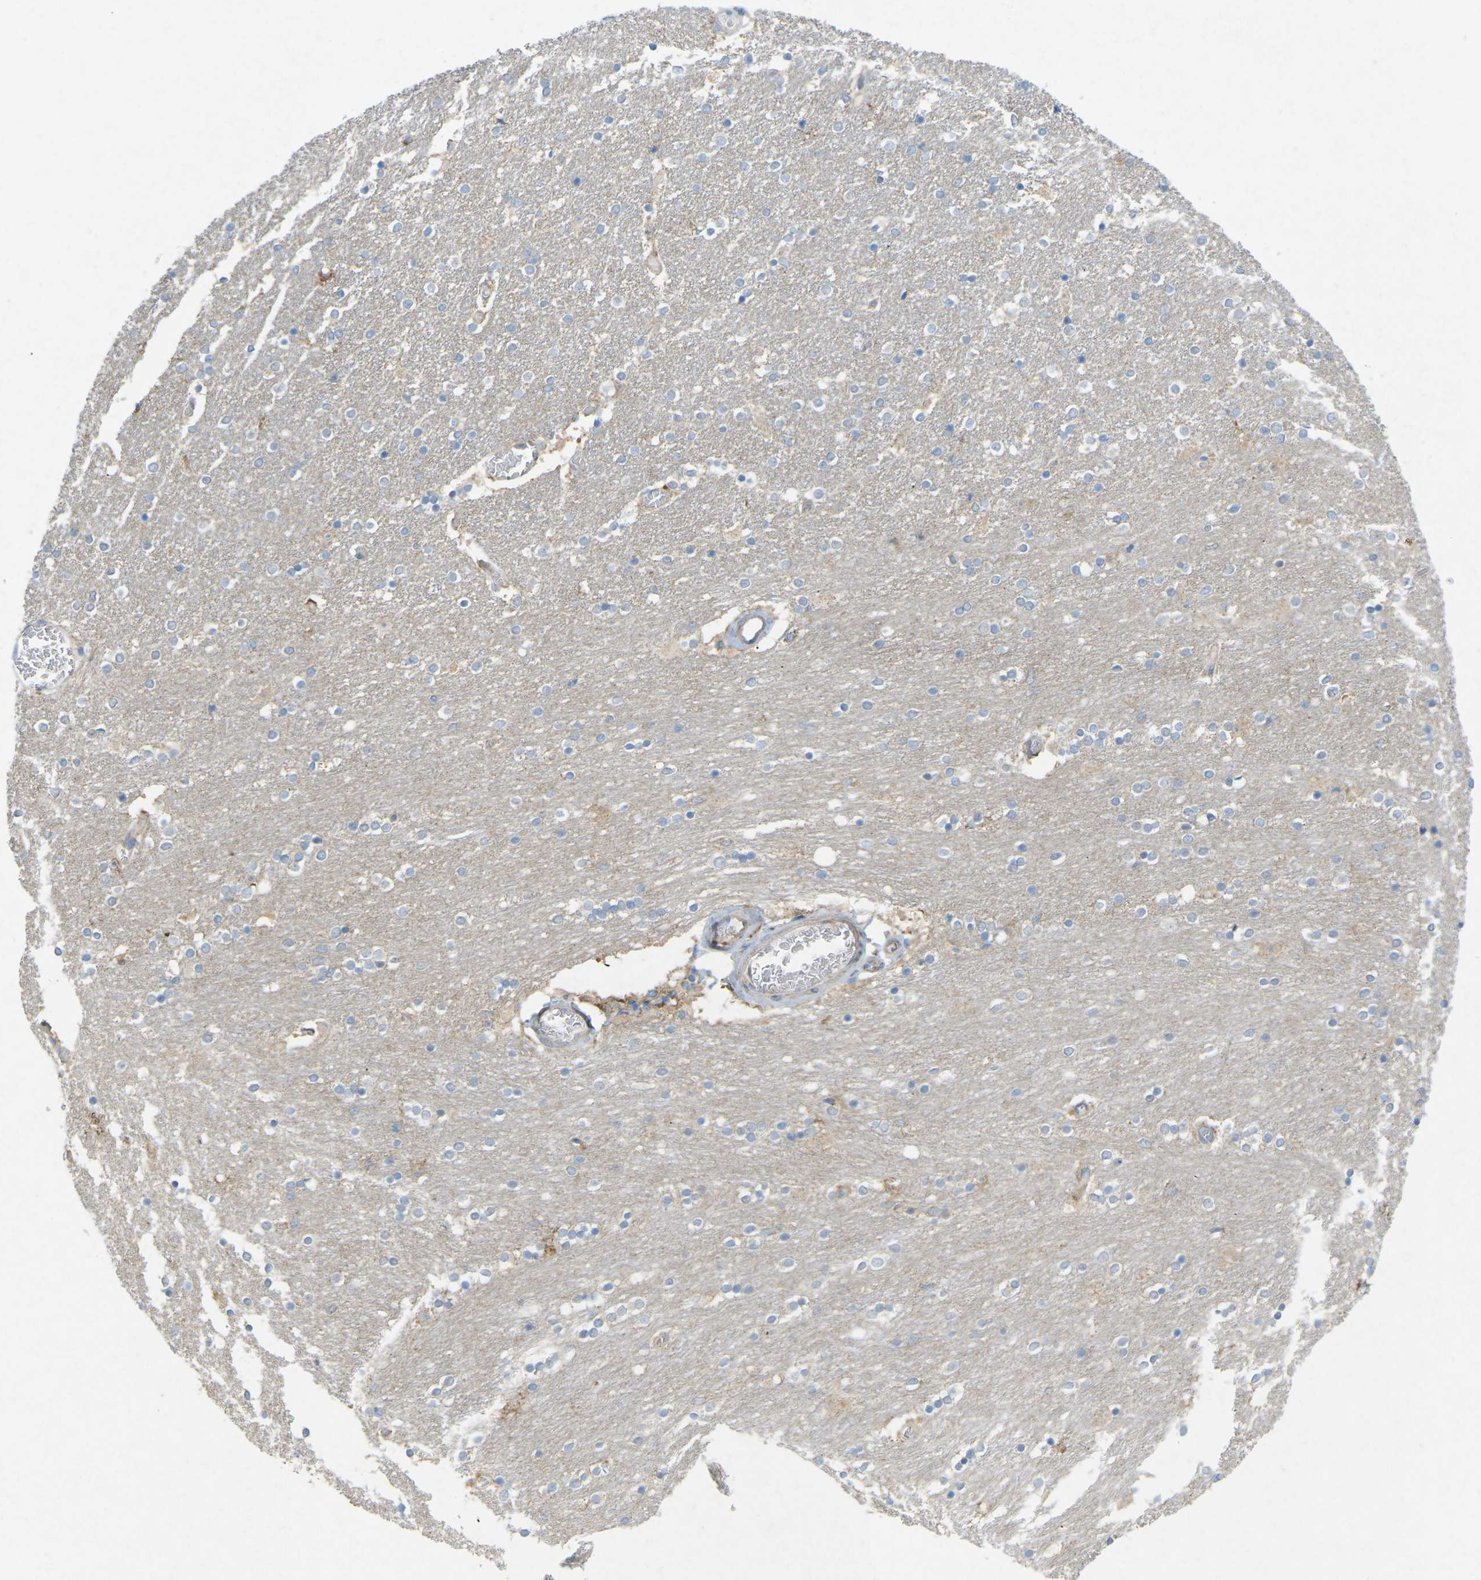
{"staining": {"intensity": "weak", "quantity": "25%-75%", "location": "cytoplasmic/membranous"}, "tissue": "caudate", "cell_type": "Glial cells", "image_type": "normal", "snomed": [{"axis": "morphology", "description": "Normal tissue, NOS"}, {"axis": "topography", "description": "Lateral ventricle wall"}], "caption": "High-power microscopy captured an immunohistochemistry histopathology image of benign caudate, revealing weak cytoplasmic/membranous positivity in about 25%-75% of glial cells.", "gene": "STK11", "patient": {"sex": "female", "age": 54}}